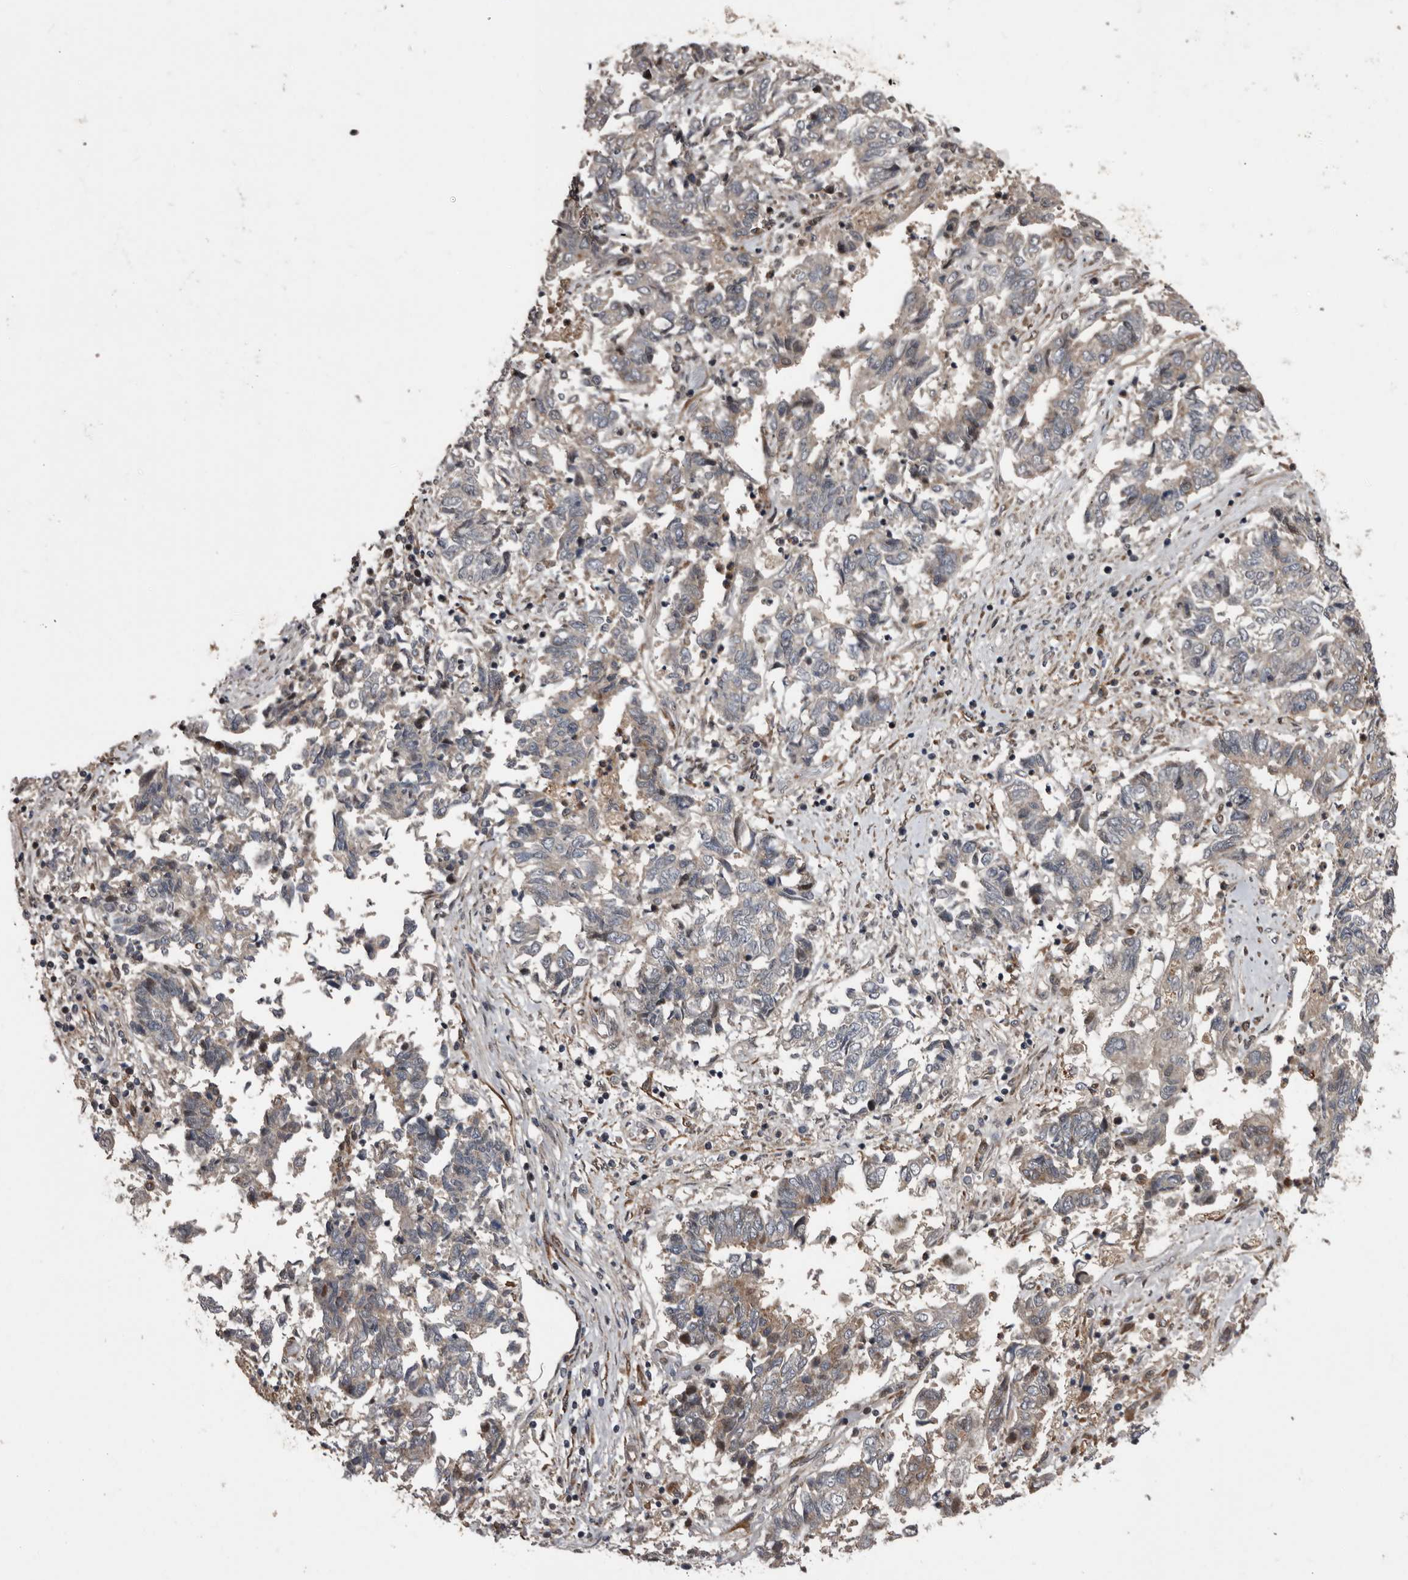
{"staining": {"intensity": "negative", "quantity": "none", "location": "none"}, "tissue": "endometrial cancer", "cell_type": "Tumor cells", "image_type": "cancer", "snomed": [{"axis": "morphology", "description": "Adenocarcinoma, NOS"}, {"axis": "topography", "description": "Endometrium"}], "caption": "Tumor cells are negative for brown protein staining in endometrial cancer. (DAB (3,3'-diaminobenzidine) IHC visualized using brightfield microscopy, high magnification).", "gene": "SERTAD4", "patient": {"sex": "female", "age": 80}}